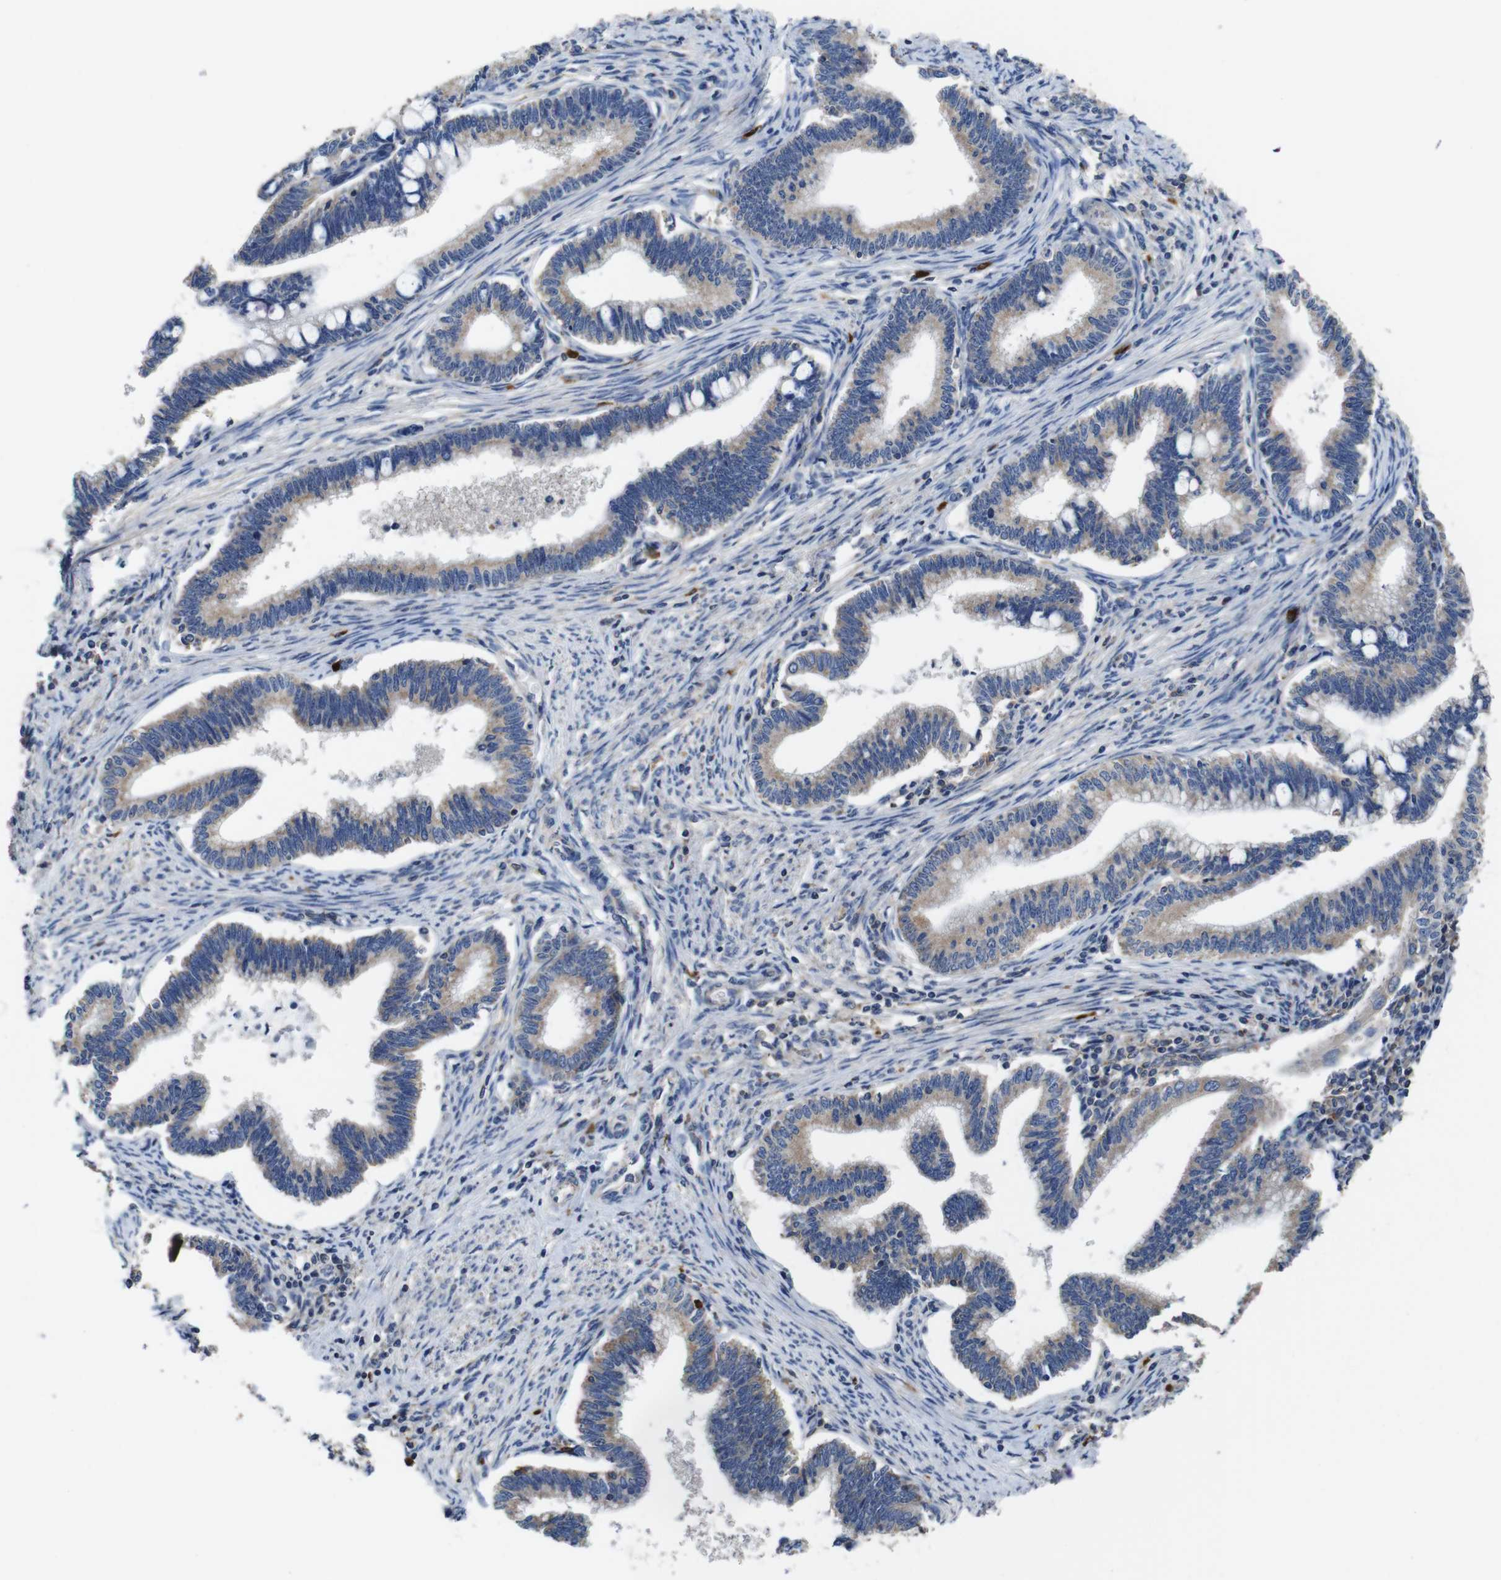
{"staining": {"intensity": "weak", "quantity": ">75%", "location": "cytoplasmic/membranous"}, "tissue": "cervical cancer", "cell_type": "Tumor cells", "image_type": "cancer", "snomed": [{"axis": "morphology", "description": "Adenocarcinoma, NOS"}, {"axis": "topography", "description": "Cervix"}], "caption": "Protein expression analysis of cervical cancer reveals weak cytoplasmic/membranous positivity in about >75% of tumor cells. (Brightfield microscopy of DAB IHC at high magnification).", "gene": "GLIPR1", "patient": {"sex": "female", "age": 36}}